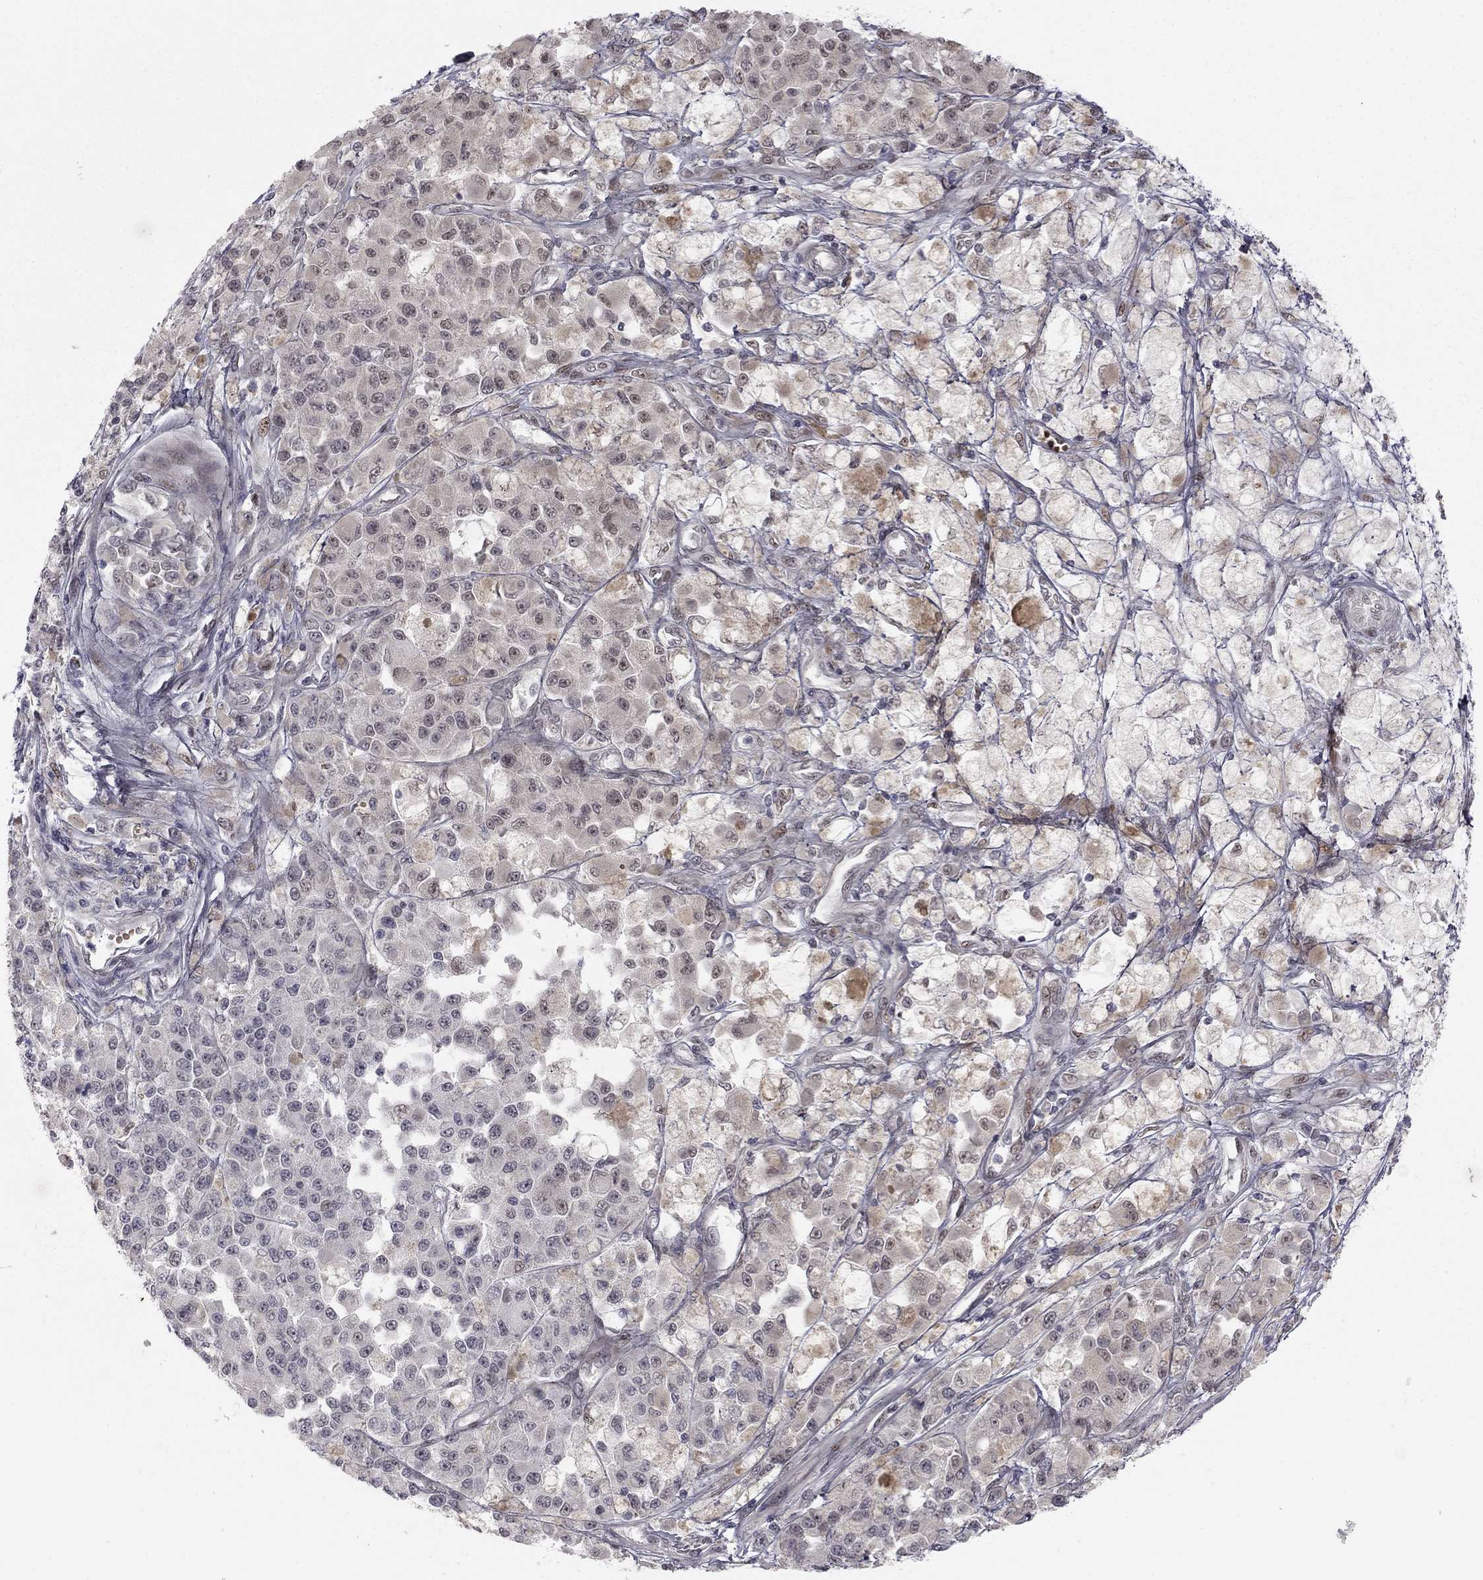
{"staining": {"intensity": "moderate", "quantity": "<25%", "location": "nuclear"}, "tissue": "melanoma", "cell_type": "Tumor cells", "image_type": "cancer", "snomed": [{"axis": "morphology", "description": "Malignant melanoma, NOS"}, {"axis": "topography", "description": "Skin"}], "caption": "Moderate nuclear staining for a protein is identified in approximately <25% of tumor cells of melanoma using immunohistochemistry.", "gene": "MC3R", "patient": {"sex": "female", "age": 58}}